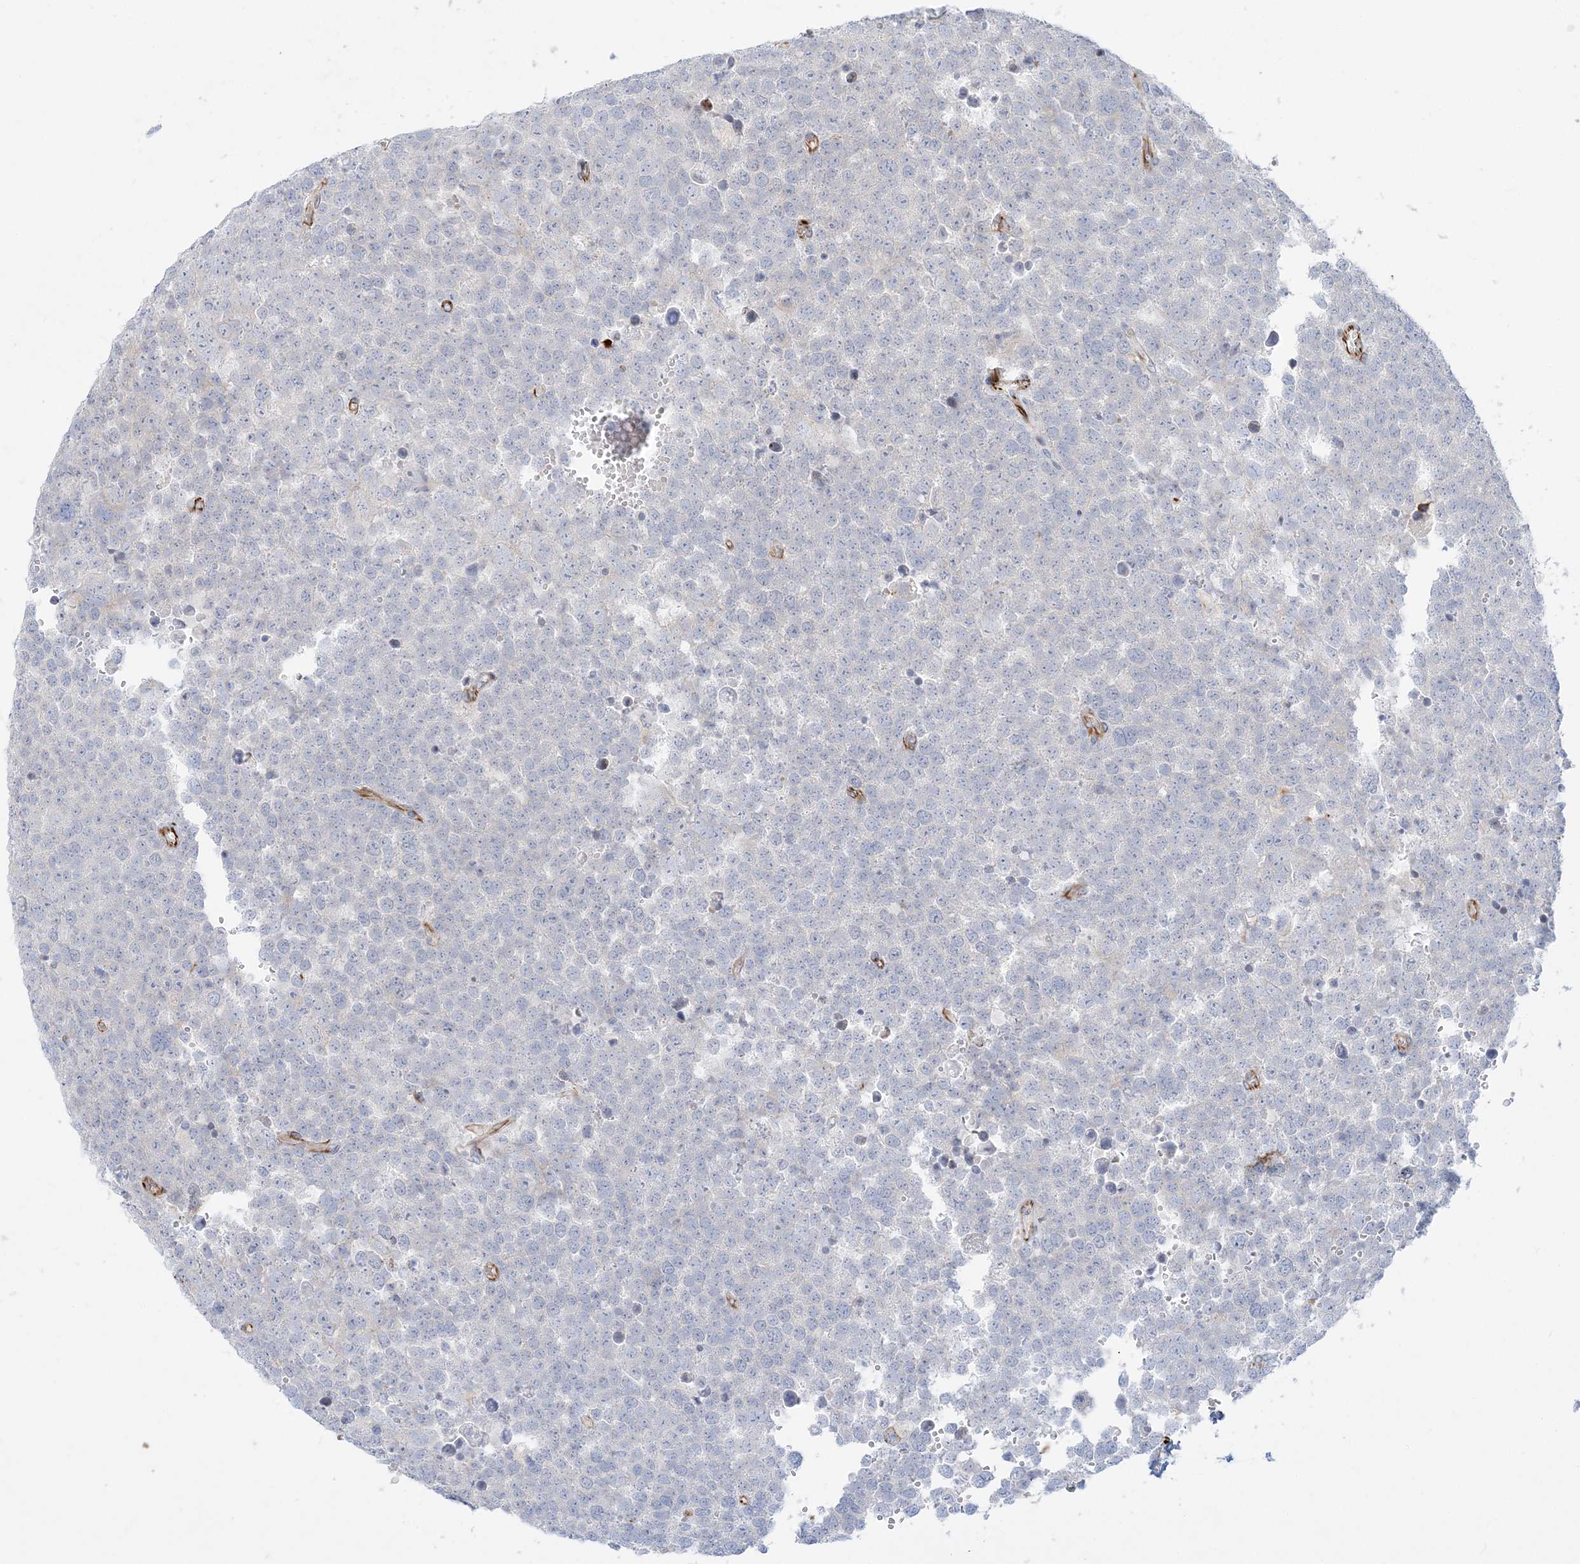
{"staining": {"intensity": "negative", "quantity": "none", "location": "none"}, "tissue": "testis cancer", "cell_type": "Tumor cells", "image_type": "cancer", "snomed": [{"axis": "morphology", "description": "Seminoma, NOS"}, {"axis": "topography", "description": "Testis"}], "caption": "IHC histopathology image of testis seminoma stained for a protein (brown), which demonstrates no staining in tumor cells. (DAB (3,3'-diaminobenzidine) immunohistochemistry (IHC), high magnification).", "gene": "PPIL6", "patient": {"sex": "male", "age": 71}}